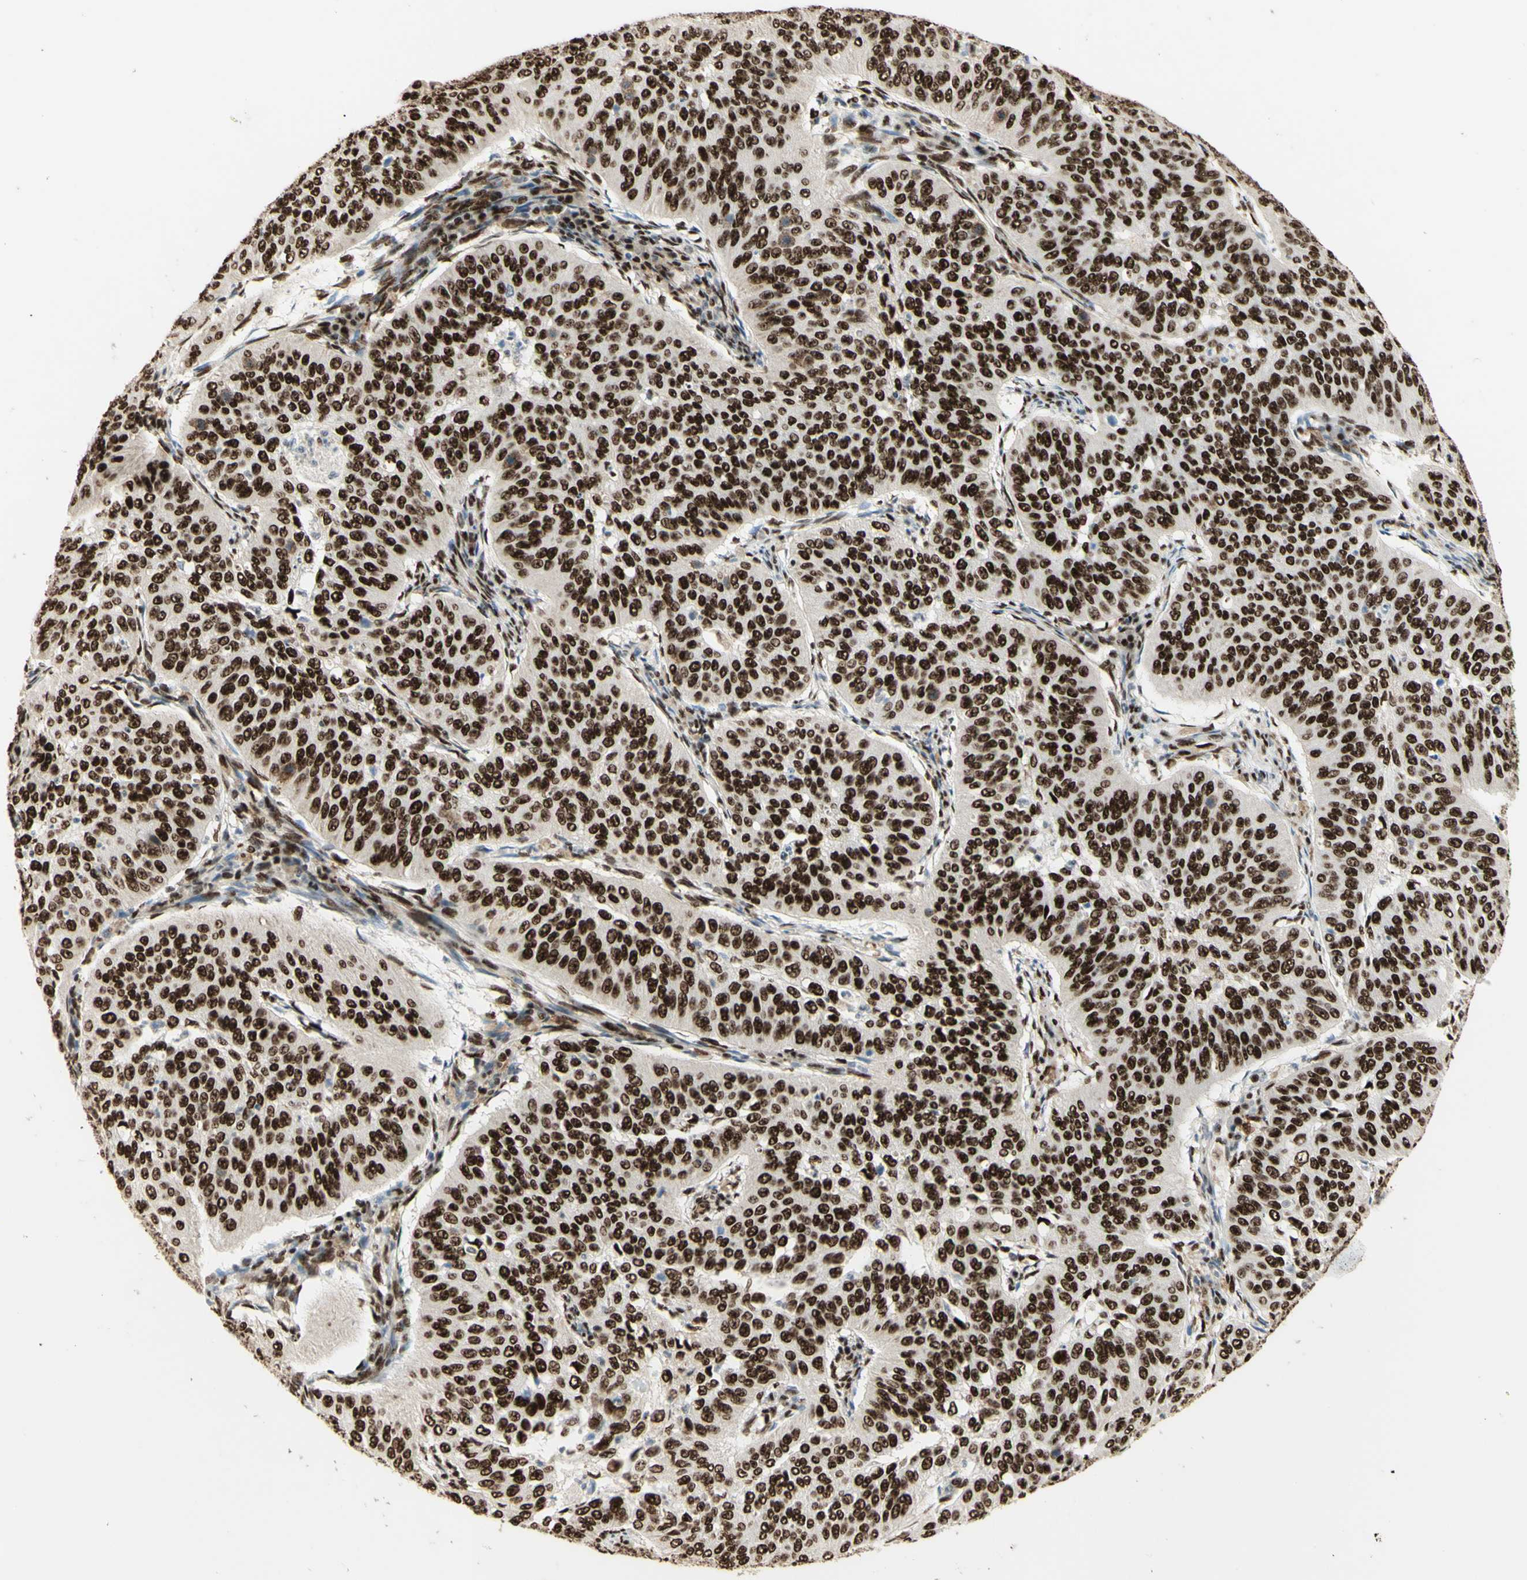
{"staining": {"intensity": "strong", "quantity": ">75%", "location": "nuclear"}, "tissue": "cervical cancer", "cell_type": "Tumor cells", "image_type": "cancer", "snomed": [{"axis": "morphology", "description": "Normal tissue, NOS"}, {"axis": "morphology", "description": "Squamous cell carcinoma, NOS"}, {"axis": "topography", "description": "Cervix"}], "caption": "Protein expression analysis of human squamous cell carcinoma (cervical) reveals strong nuclear staining in approximately >75% of tumor cells. (DAB (3,3'-diaminobenzidine) IHC, brown staining for protein, blue staining for nuclei).", "gene": "DHX9", "patient": {"sex": "female", "age": 39}}